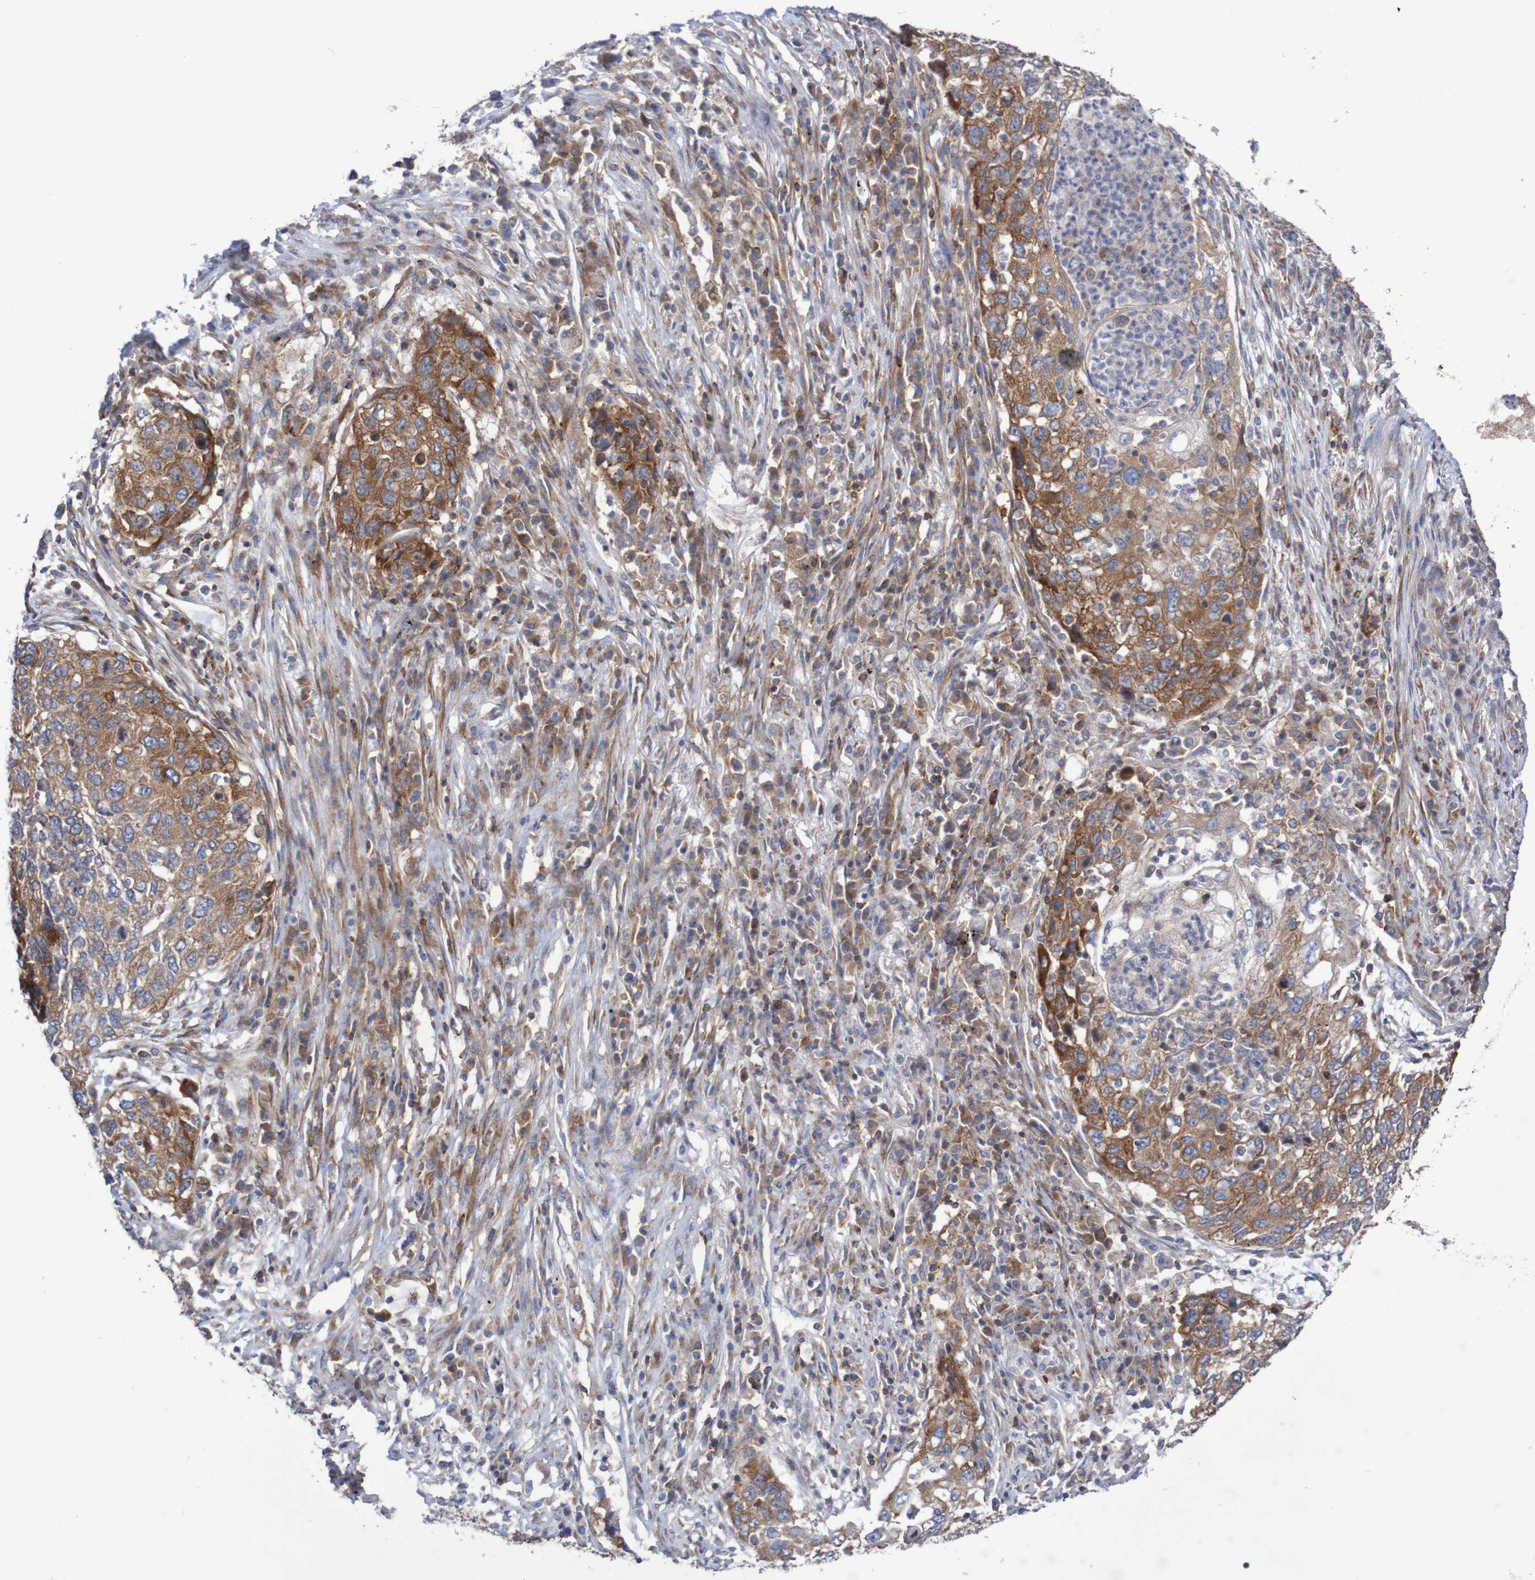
{"staining": {"intensity": "moderate", "quantity": ">75%", "location": "cytoplasmic/membranous"}, "tissue": "lung cancer", "cell_type": "Tumor cells", "image_type": "cancer", "snomed": [{"axis": "morphology", "description": "Squamous cell carcinoma, NOS"}, {"axis": "topography", "description": "Lung"}], "caption": "The histopathology image exhibits staining of lung squamous cell carcinoma, revealing moderate cytoplasmic/membranous protein expression (brown color) within tumor cells.", "gene": "FXR2", "patient": {"sex": "female", "age": 63}}